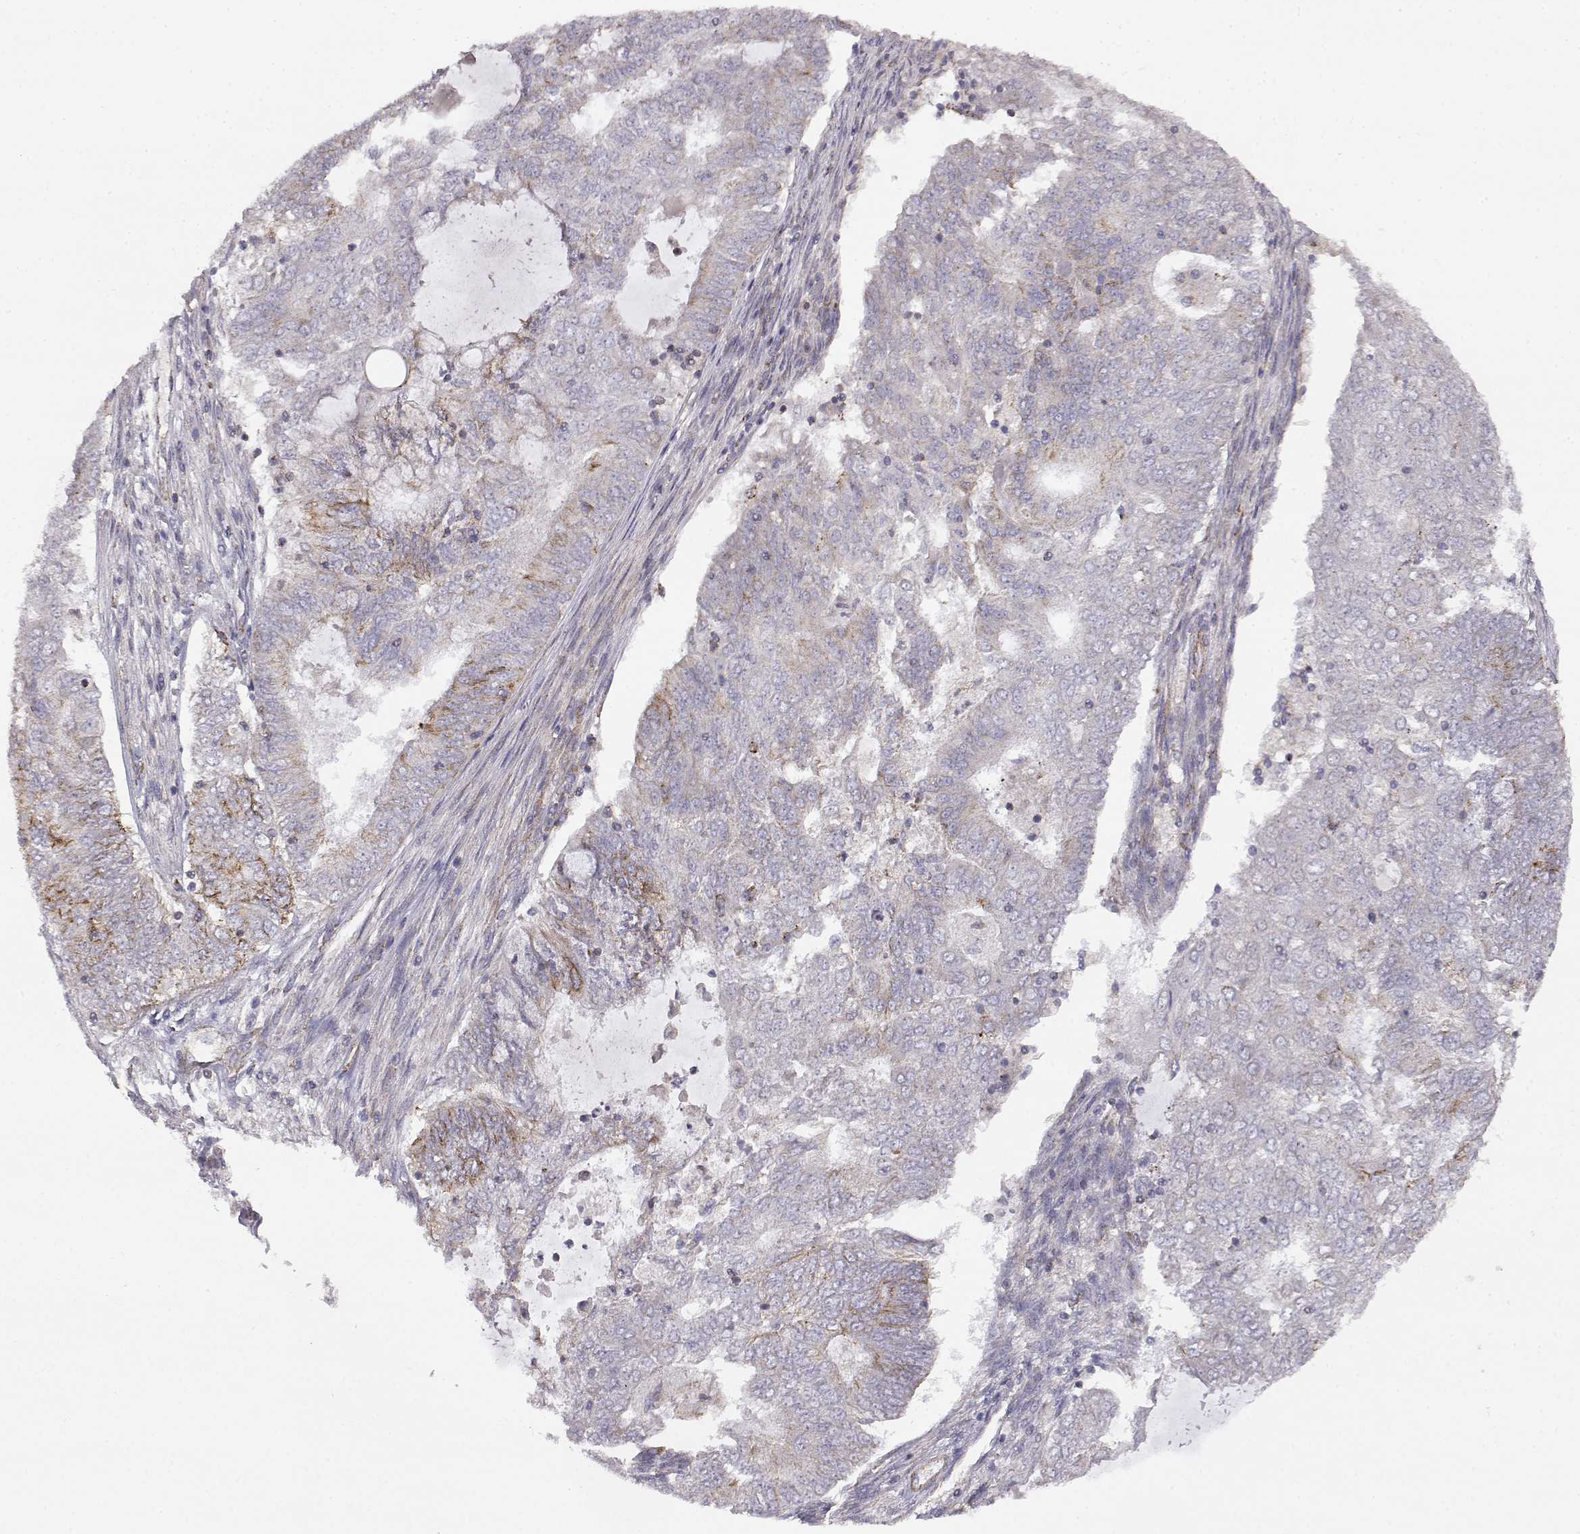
{"staining": {"intensity": "moderate", "quantity": "<25%", "location": "cytoplasmic/membranous"}, "tissue": "endometrial cancer", "cell_type": "Tumor cells", "image_type": "cancer", "snomed": [{"axis": "morphology", "description": "Adenocarcinoma, NOS"}, {"axis": "topography", "description": "Endometrium"}], "caption": "Tumor cells display low levels of moderate cytoplasmic/membranous positivity in approximately <25% of cells in human endometrial cancer (adenocarcinoma).", "gene": "DDC", "patient": {"sex": "female", "age": 62}}